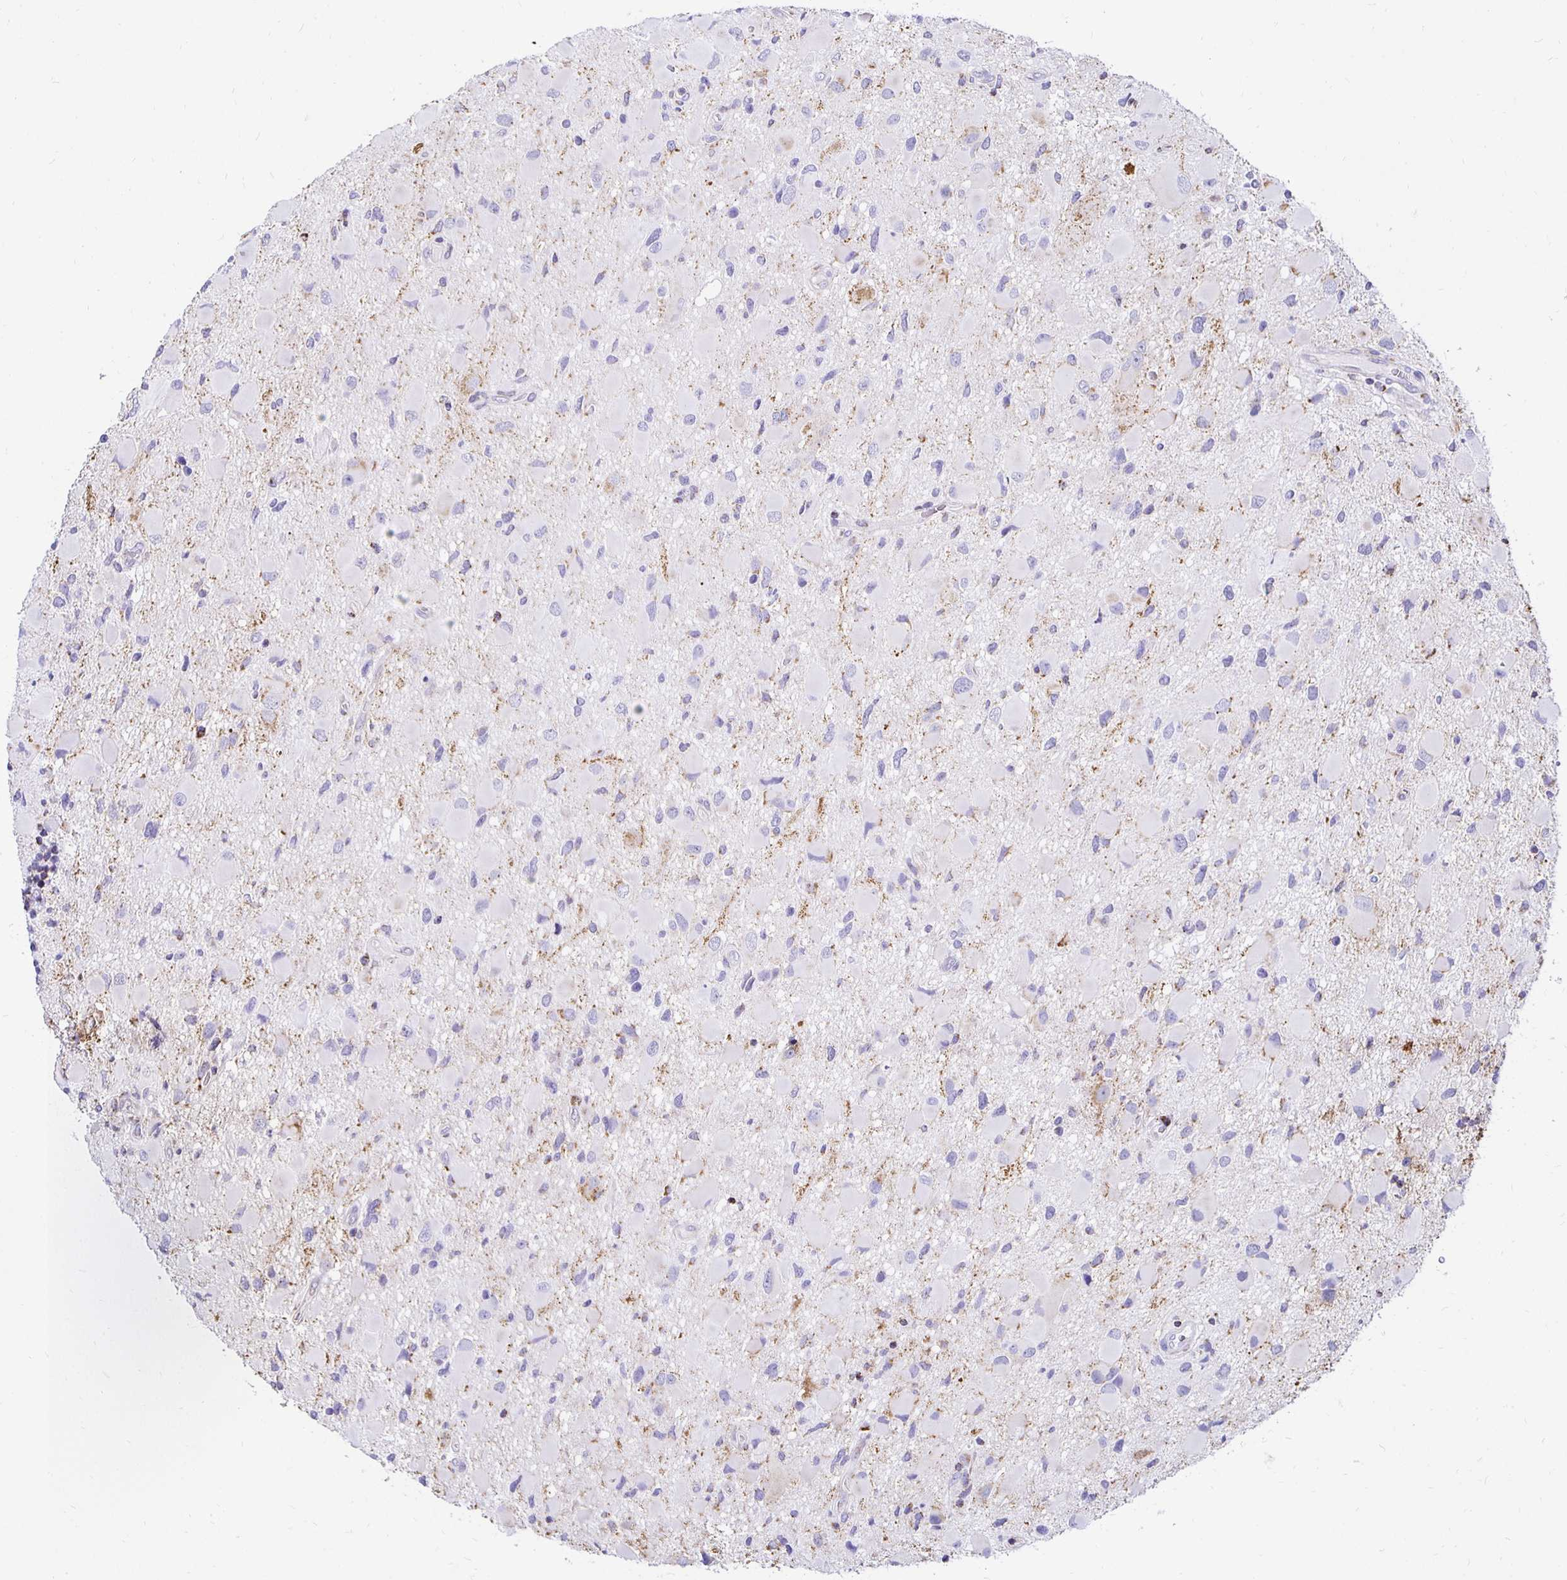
{"staining": {"intensity": "negative", "quantity": "none", "location": "none"}, "tissue": "glioma", "cell_type": "Tumor cells", "image_type": "cancer", "snomed": [{"axis": "morphology", "description": "Glioma, malignant, Low grade"}, {"axis": "topography", "description": "Brain"}], "caption": "Tumor cells show no significant staining in malignant low-grade glioma. (Stains: DAB (3,3'-diaminobenzidine) immunohistochemistry (IHC) with hematoxylin counter stain, Microscopy: brightfield microscopy at high magnification).", "gene": "PLAAT2", "patient": {"sex": "female", "age": 32}}